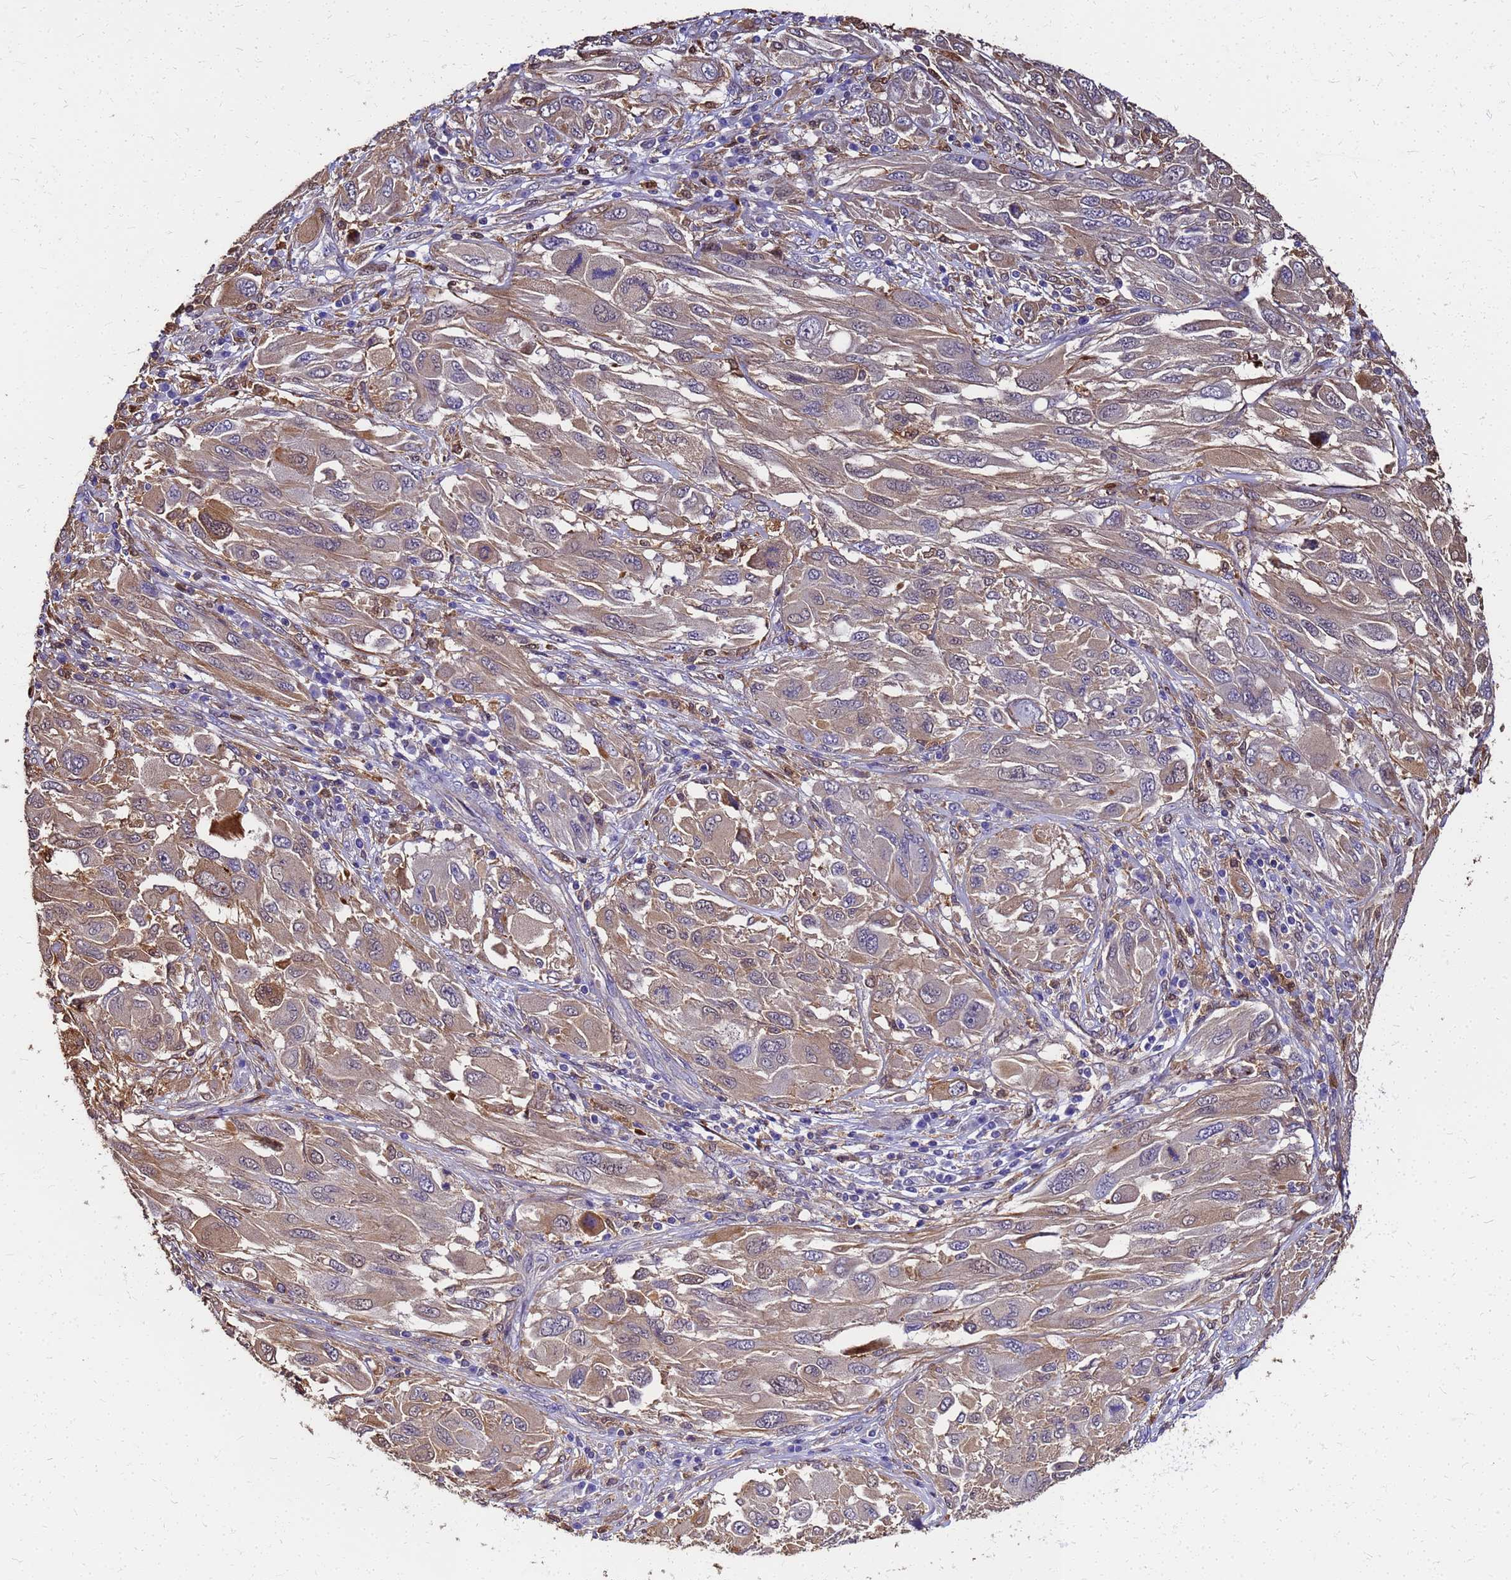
{"staining": {"intensity": "weak", "quantity": "25%-75%", "location": "cytoplasmic/membranous"}, "tissue": "melanoma", "cell_type": "Tumor cells", "image_type": "cancer", "snomed": [{"axis": "morphology", "description": "Malignant melanoma, NOS"}, {"axis": "topography", "description": "Skin"}], "caption": "A low amount of weak cytoplasmic/membranous expression is appreciated in about 25%-75% of tumor cells in malignant melanoma tissue.", "gene": "S100A11", "patient": {"sex": "female", "age": 91}}